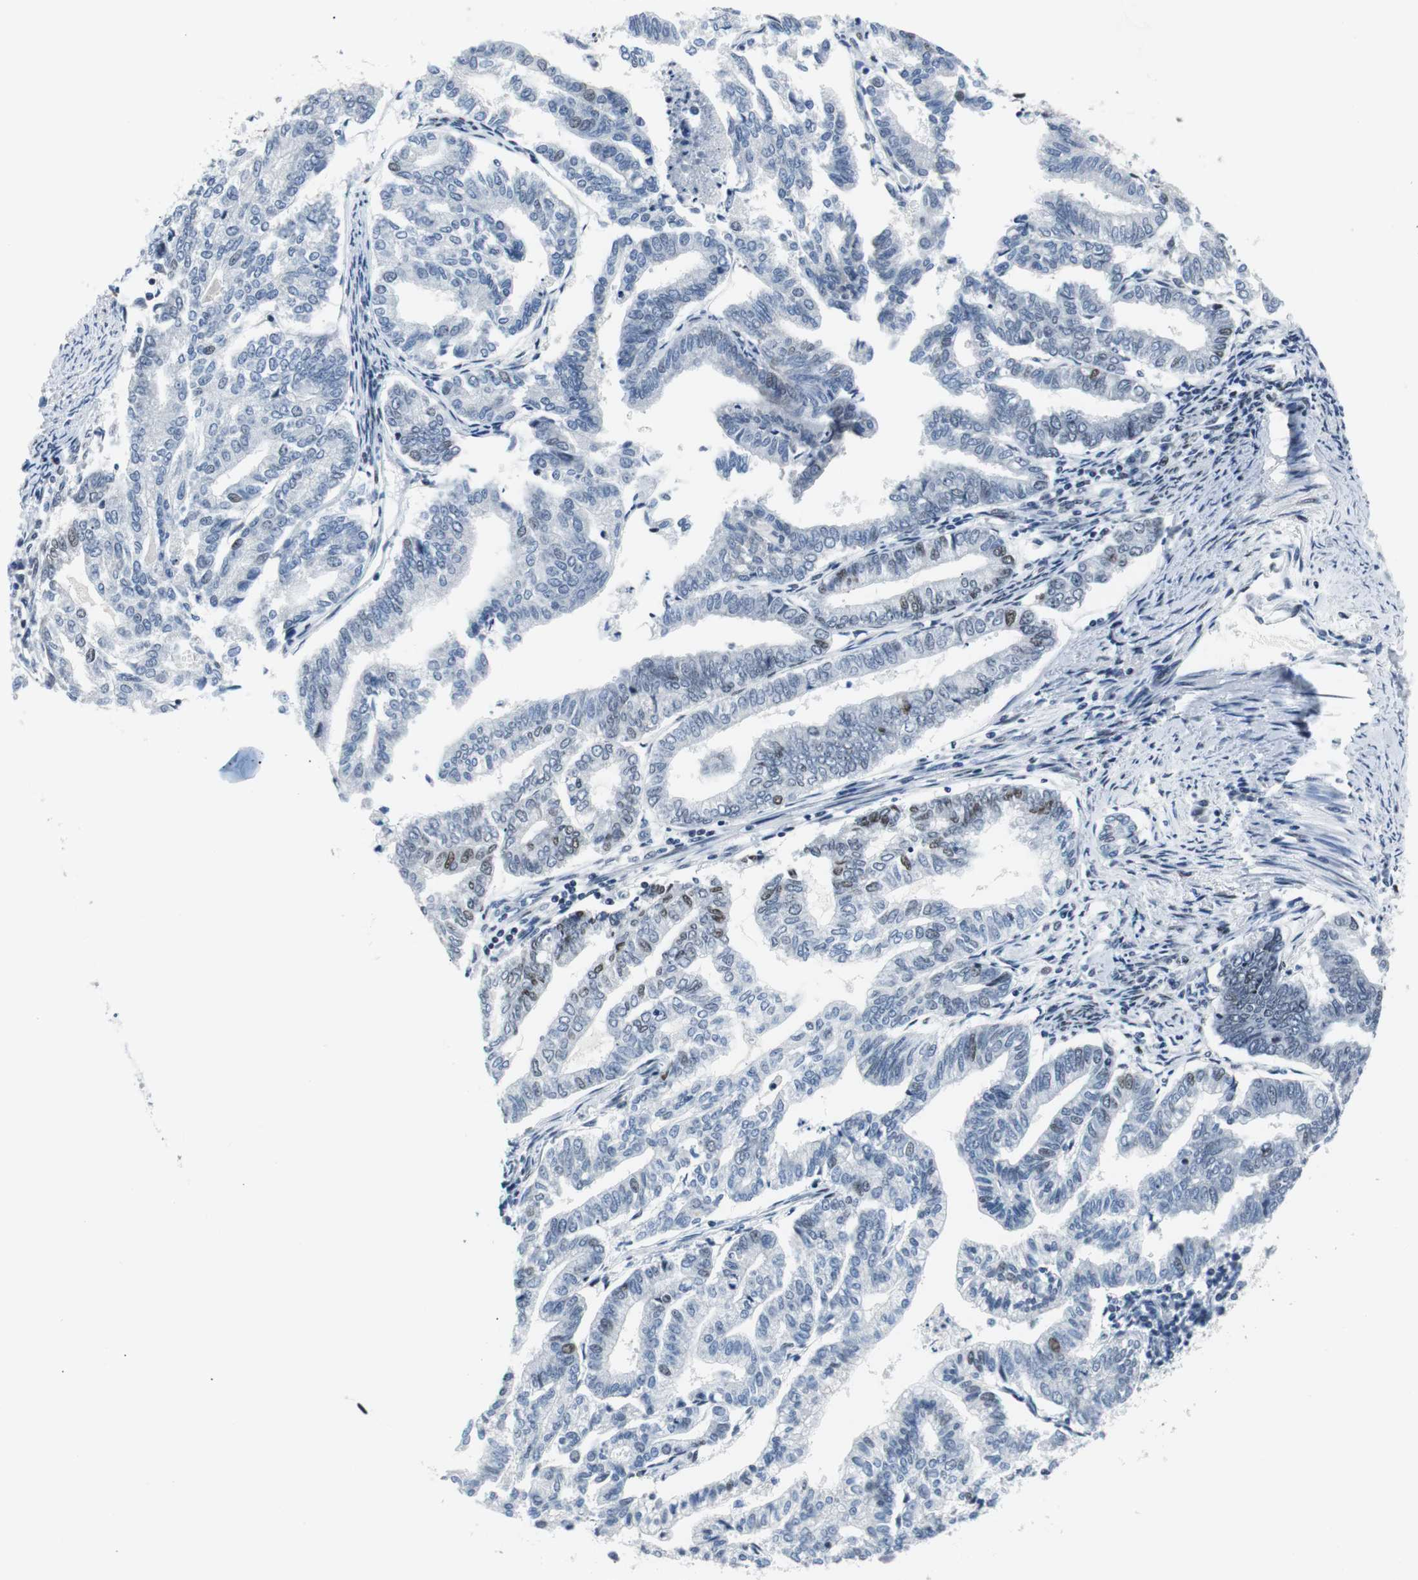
{"staining": {"intensity": "weak", "quantity": "<25%", "location": "nuclear"}, "tissue": "endometrial cancer", "cell_type": "Tumor cells", "image_type": "cancer", "snomed": [{"axis": "morphology", "description": "Adenocarcinoma, NOS"}, {"axis": "topography", "description": "Endometrium"}], "caption": "The immunohistochemistry photomicrograph has no significant positivity in tumor cells of endometrial cancer tissue.", "gene": "MTA1", "patient": {"sex": "female", "age": 79}}